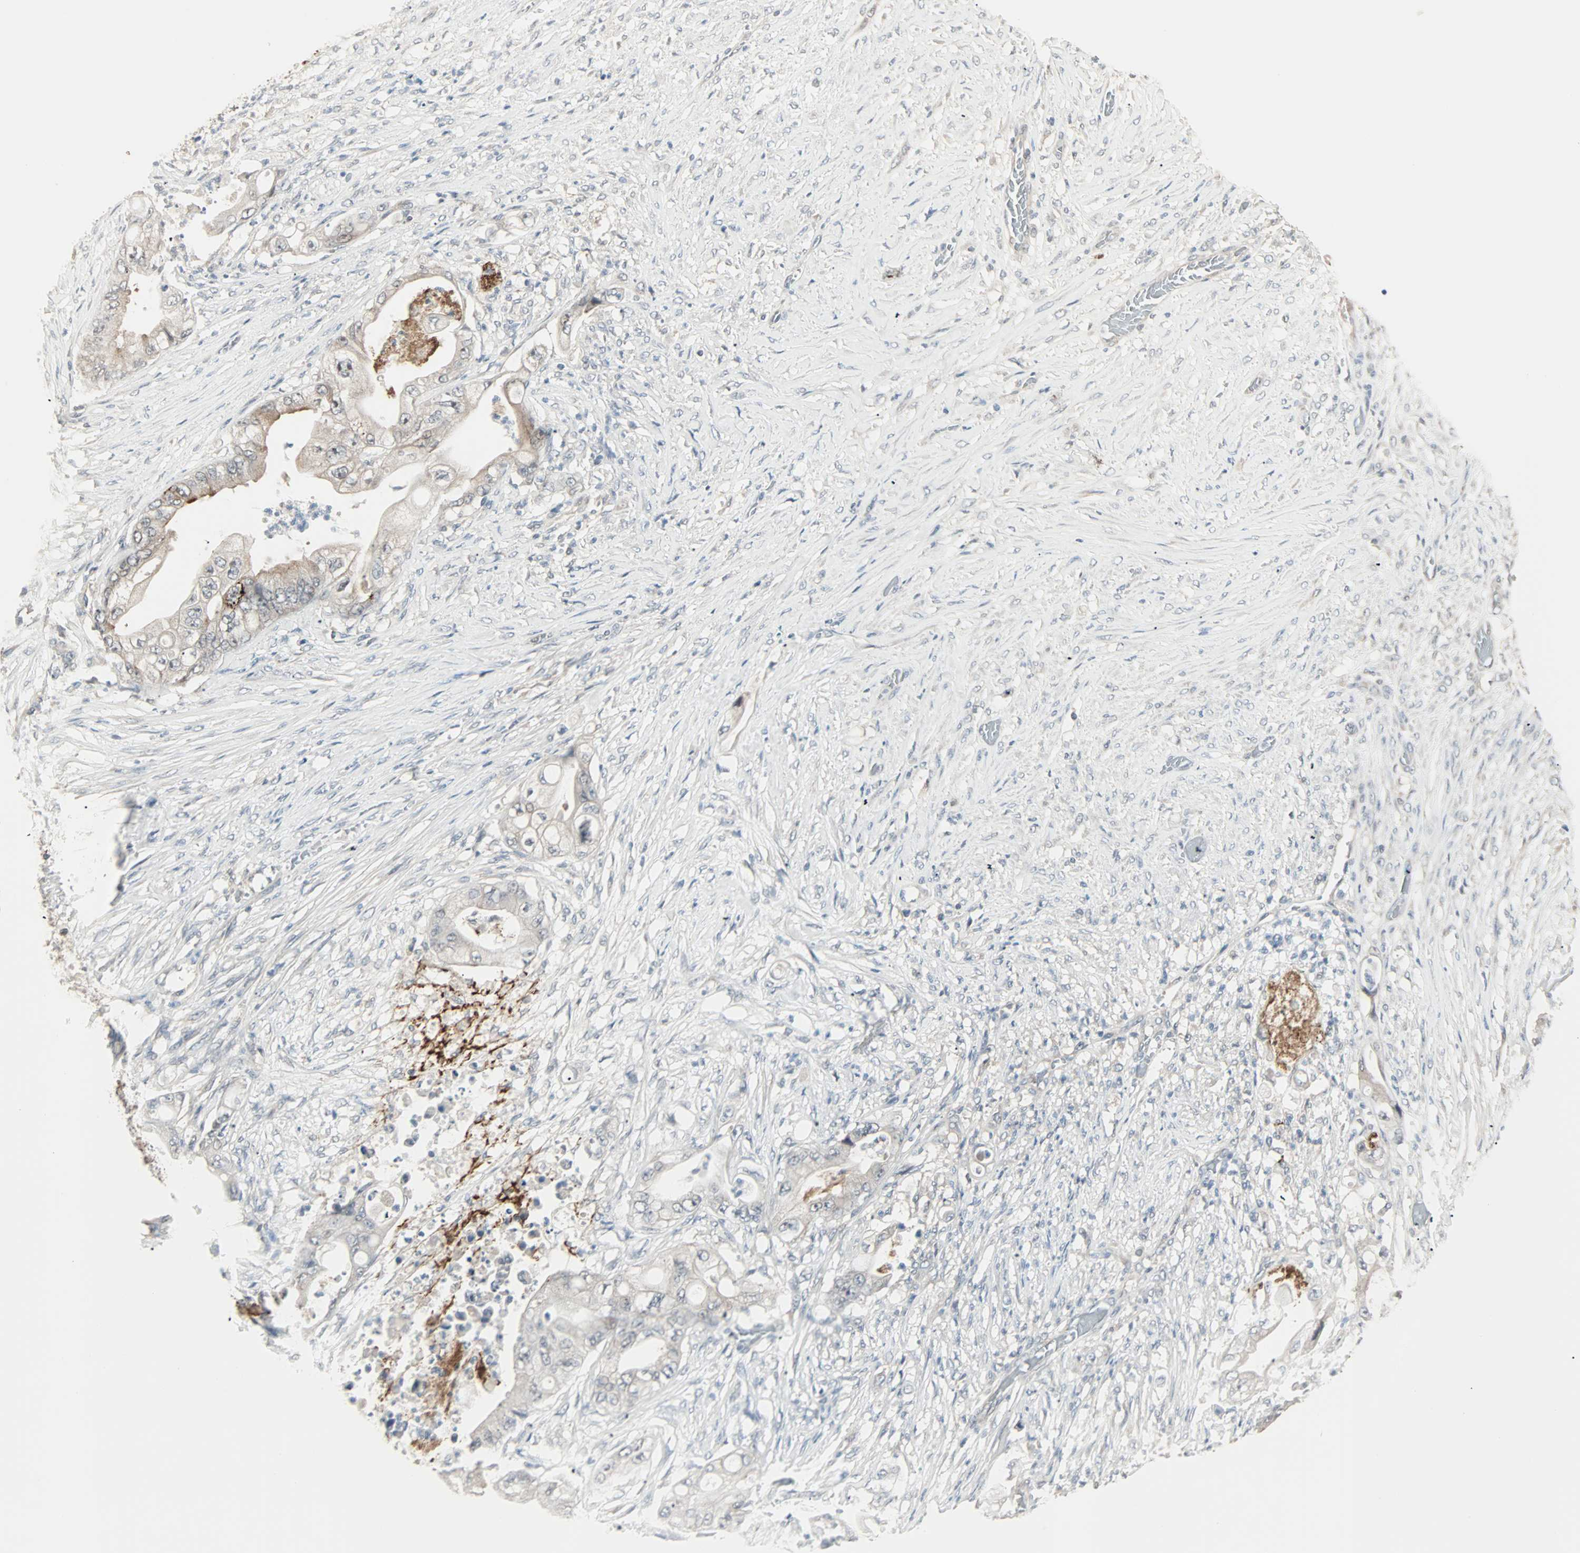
{"staining": {"intensity": "strong", "quantity": "25%-75%", "location": "cytoplasmic/membranous"}, "tissue": "stomach cancer", "cell_type": "Tumor cells", "image_type": "cancer", "snomed": [{"axis": "morphology", "description": "Adenocarcinoma, NOS"}, {"axis": "topography", "description": "Stomach"}], "caption": "Immunohistochemical staining of human adenocarcinoma (stomach) demonstrates high levels of strong cytoplasmic/membranous protein positivity in about 25%-75% of tumor cells. Using DAB (3,3'-diaminobenzidine) (brown) and hematoxylin (blue) stains, captured at high magnification using brightfield microscopy.", "gene": "KDM4A", "patient": {"sex": "female", "age": 73}}